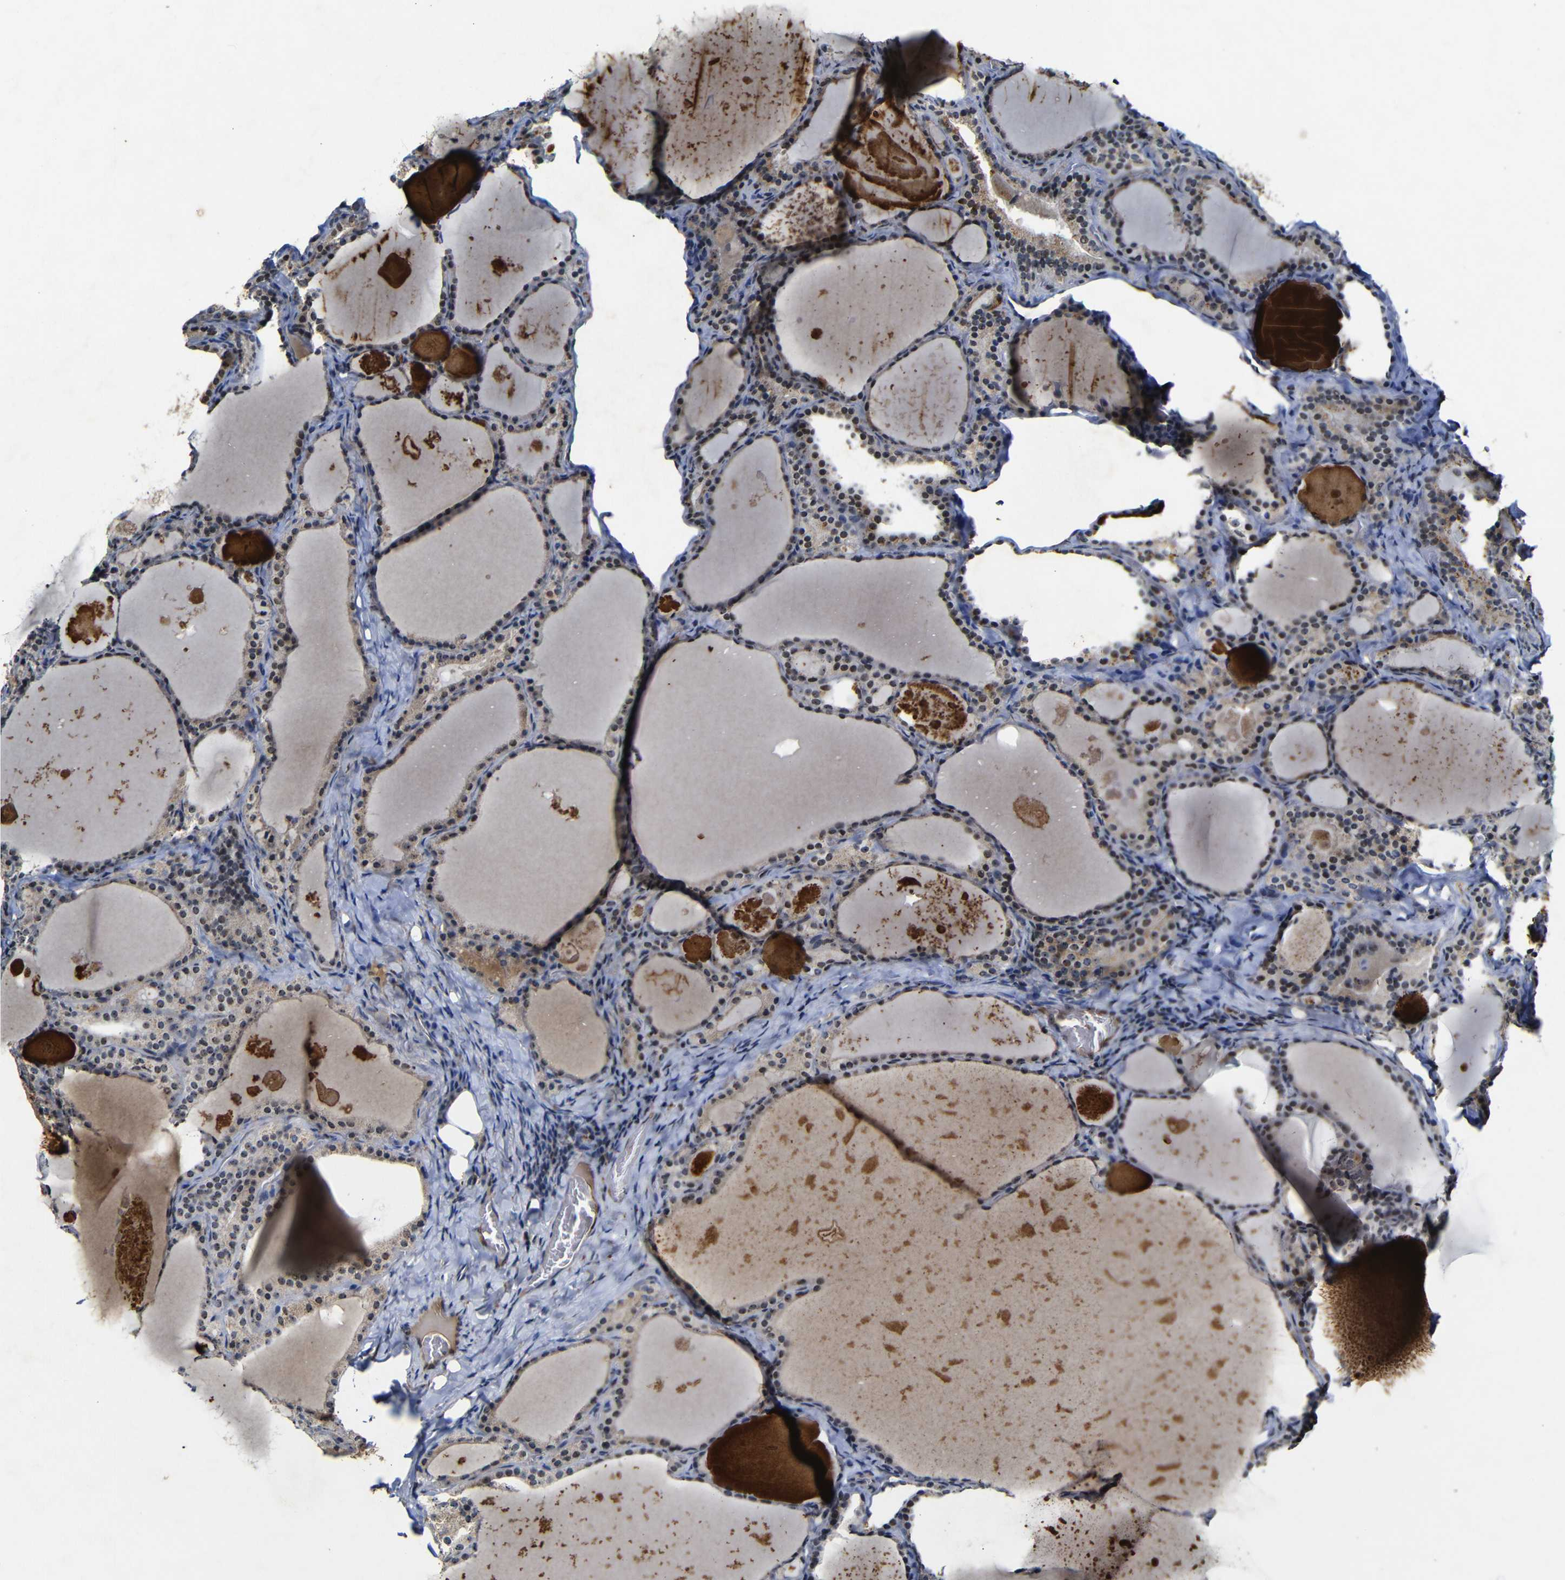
{"staining": {"intensity": "weak", "quantity": ">75%", "location": "cytoplasmic/membranous,nuclear"}, "tissue": "thyroid cancer", "cell_type": "Tumor cells", "image_type": "cancer", "snomed": [{"axis": "morphology", "description": "Papillary adenocarcinoma, NOS"}, {"axis": "topography", "description": "Thyroid gland"}], "caption": "Protein analysis of thyroid cancer (papillary adenocarcinoma) tissue shows weak cytoplasmic/membranous and nuclear expression in about >75% of tumor cells. The staining is performed using DAB (3,3'-diaminobenzidine) brown chromogen to label protein expression. The nuclei are counter-stained blue using hematoxylin.", "gene": "MYC", "patient": {"sex": "female", "age": 42}}